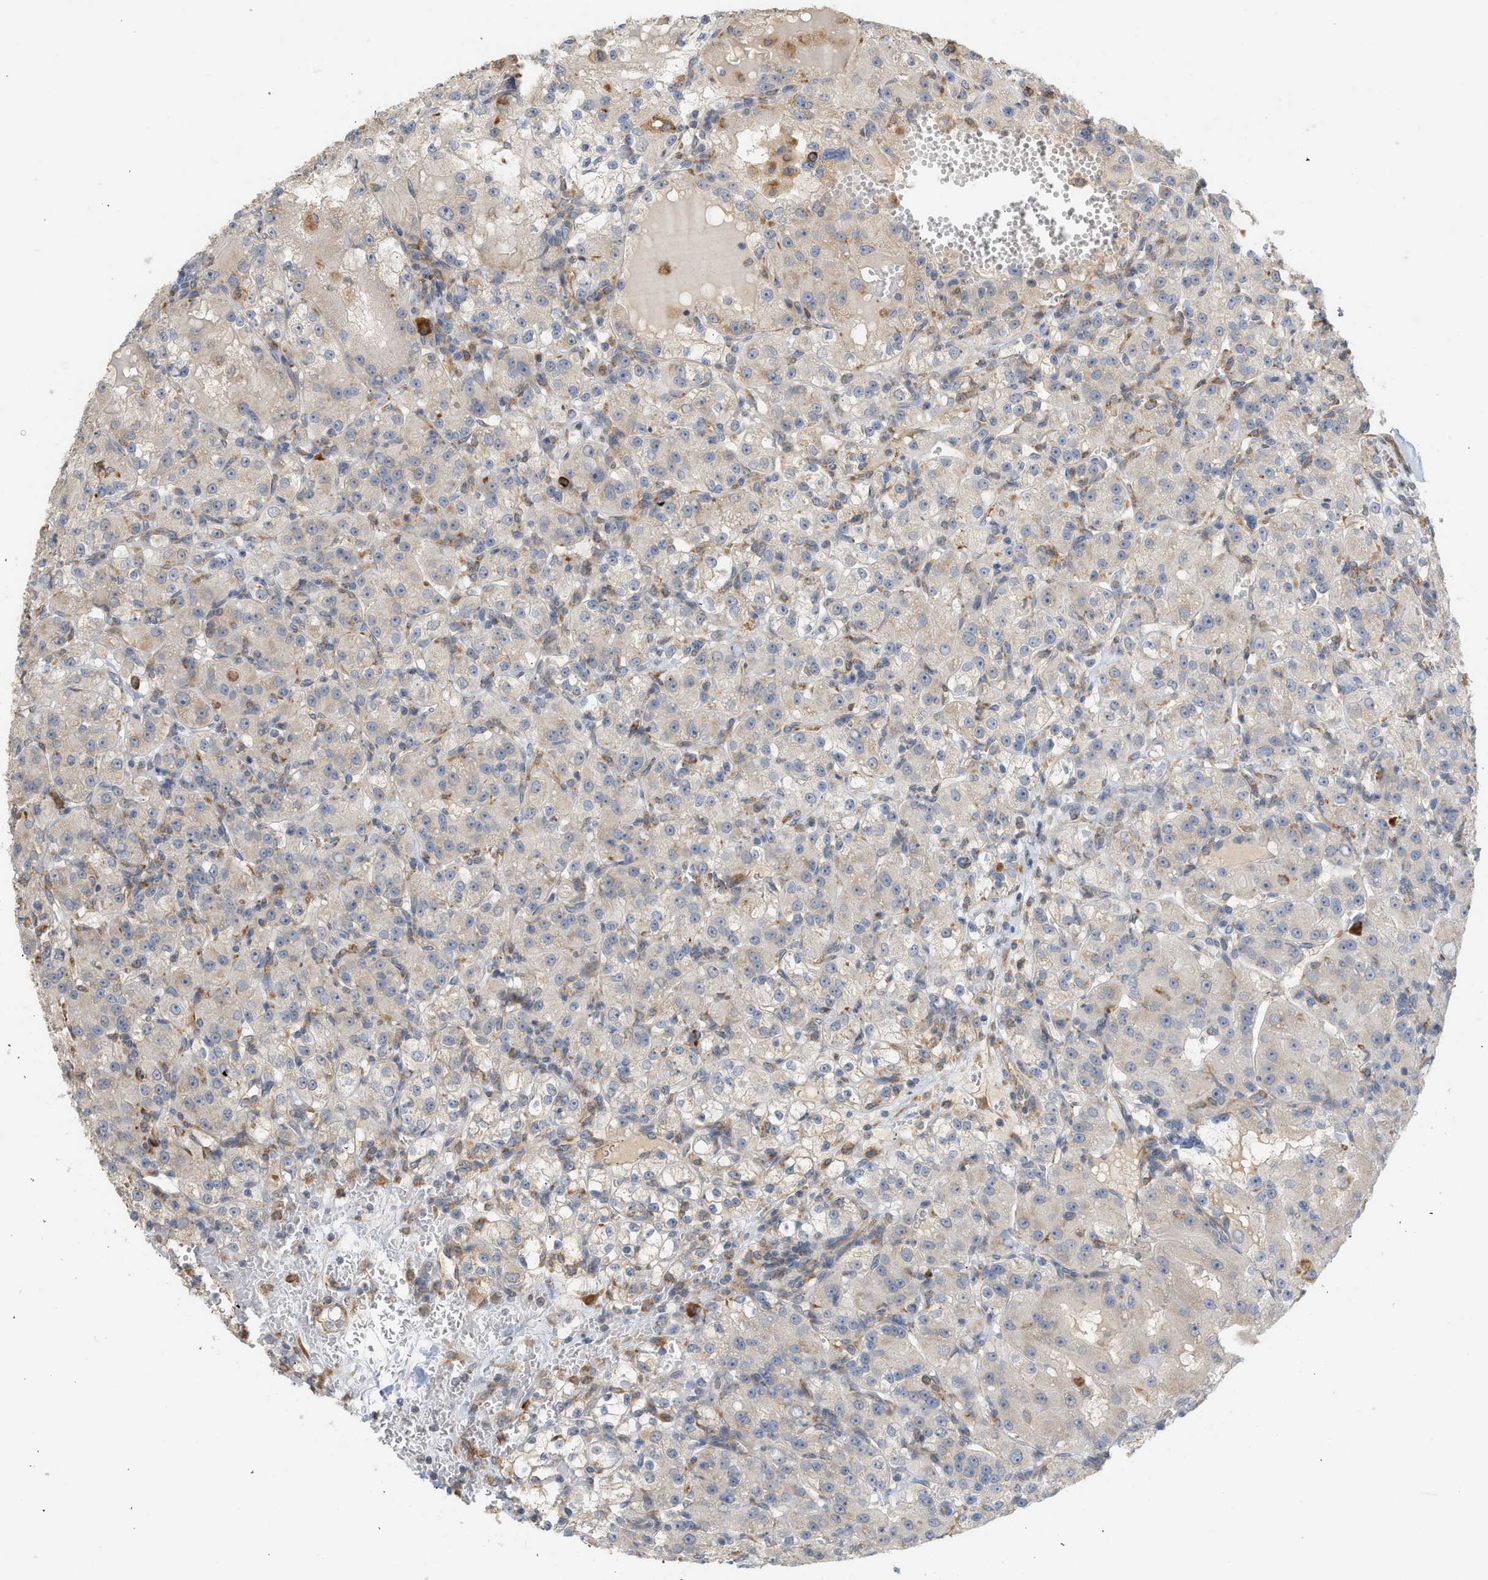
{"staining": {"intensity": "weak", "quantity": "<25%", "location": "cytoplasmic/membranous"}, "tissue": "renal cancer", "cell_type": "Tumor cells", "image_type": "cancer", "snomed": [{"axis": "morphology", "description": "Normal tissue, NOS"}, {"axis": "morphology", "description": "Adenocarcinoma, NOS"}, {"axis": "topography", "description": "Kidney"}], "caption": "There is no significant expression in tumor cells of renal cancer (adenocarcinoma).", "gene": "SVOP", "patient": {"sex": "male", "age": 61}}